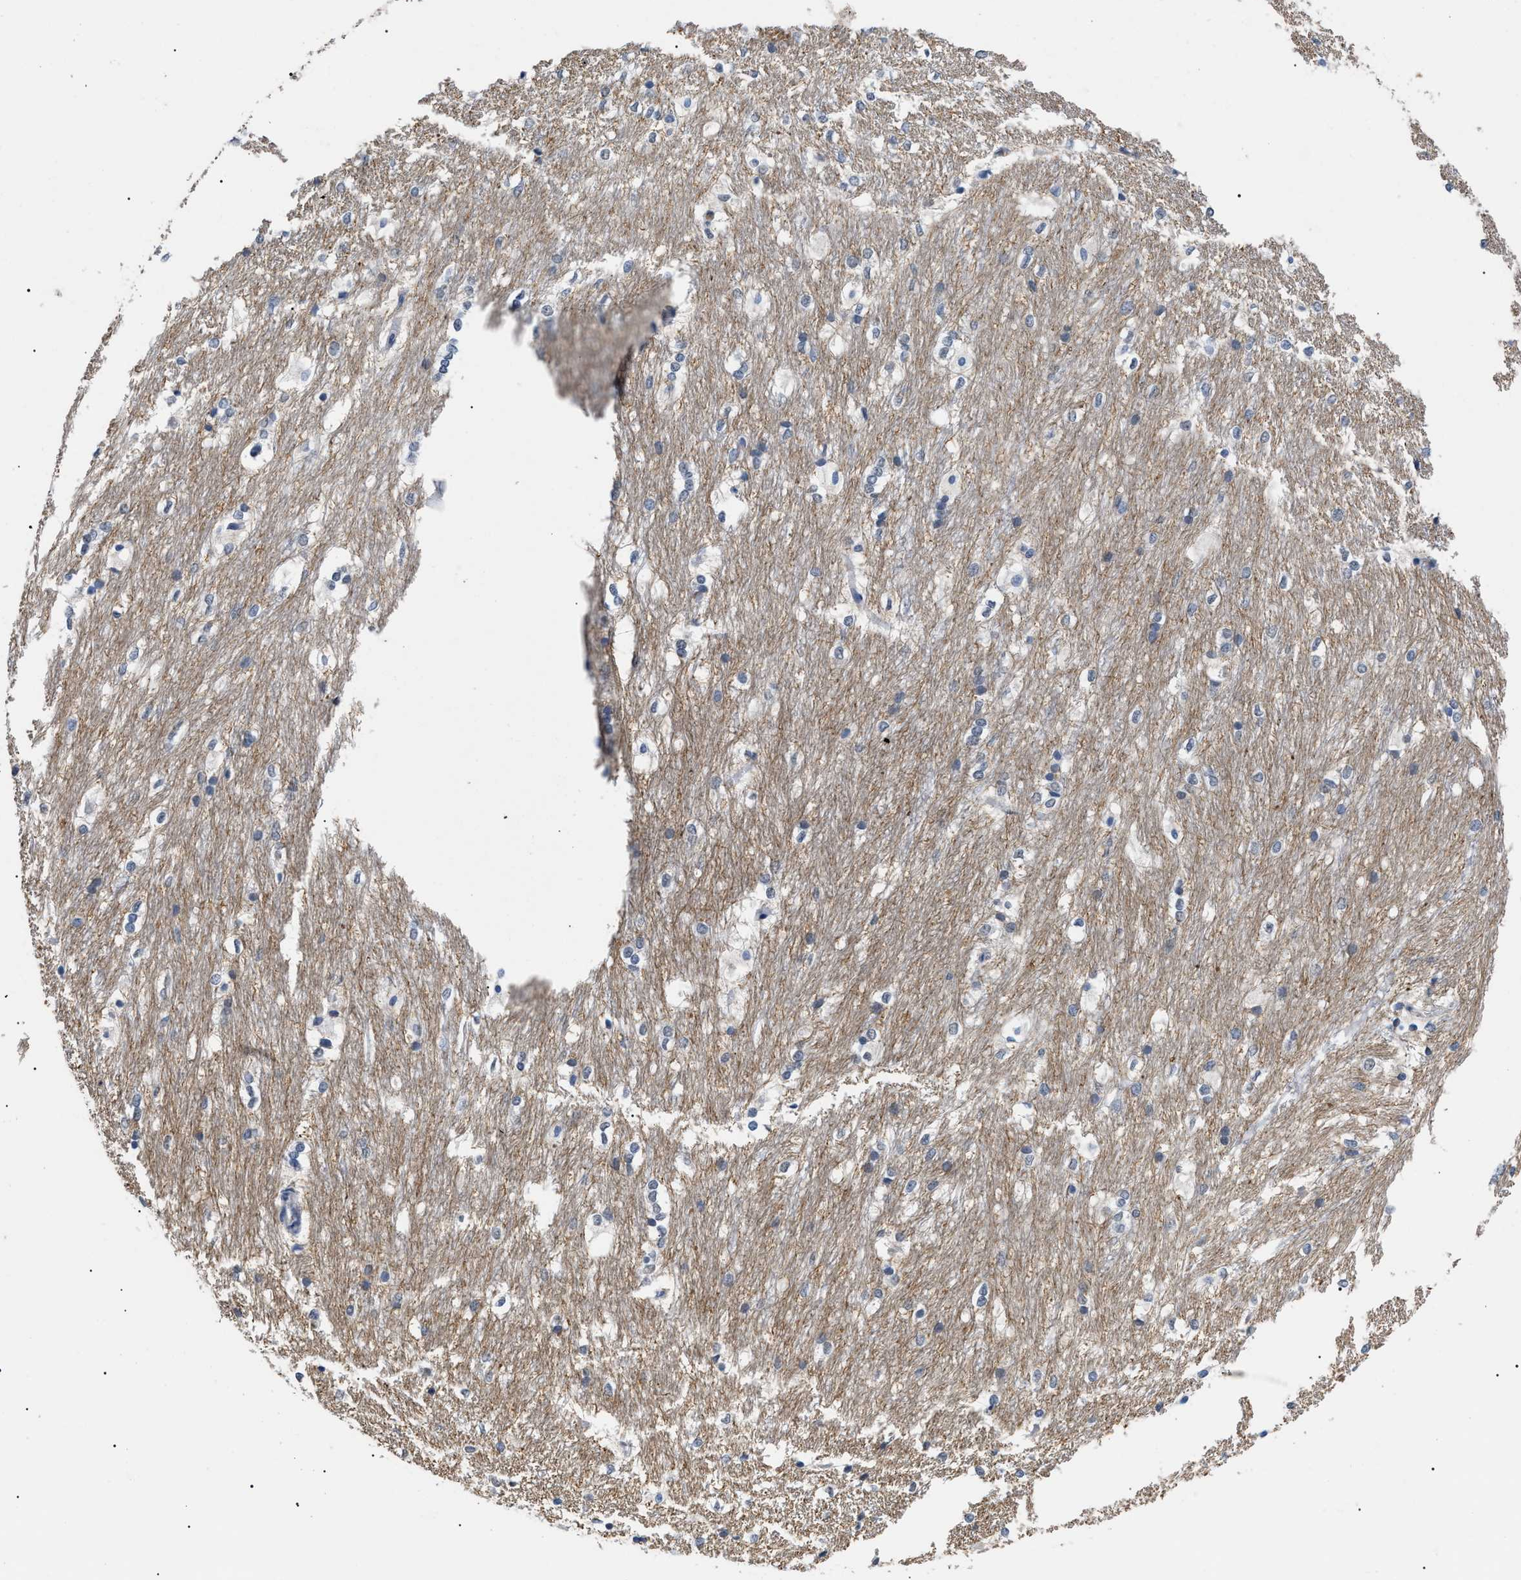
{"staining": {"intensity": "negative", "quantity": "none", "location": "none"}, "tissue": "caudate", "cell_type": "Glial cells", "image_type": "normal", "snomed": [{"axis": "morphology", "description": "Normal tissue, NOS"}, {"axis": "topography", "description": "Lateral ventricle wall"}], "caption": "Immunohistochemistry histopathology image of benign caudate: human caudate stained with DAB reveals no significant protein staining in glial cells. (Immunohistochemistry (ihc), brightfield microscopy, high magnification).", "gene": "PRRT2", "patient": {"sex": "female", "age": 19}}